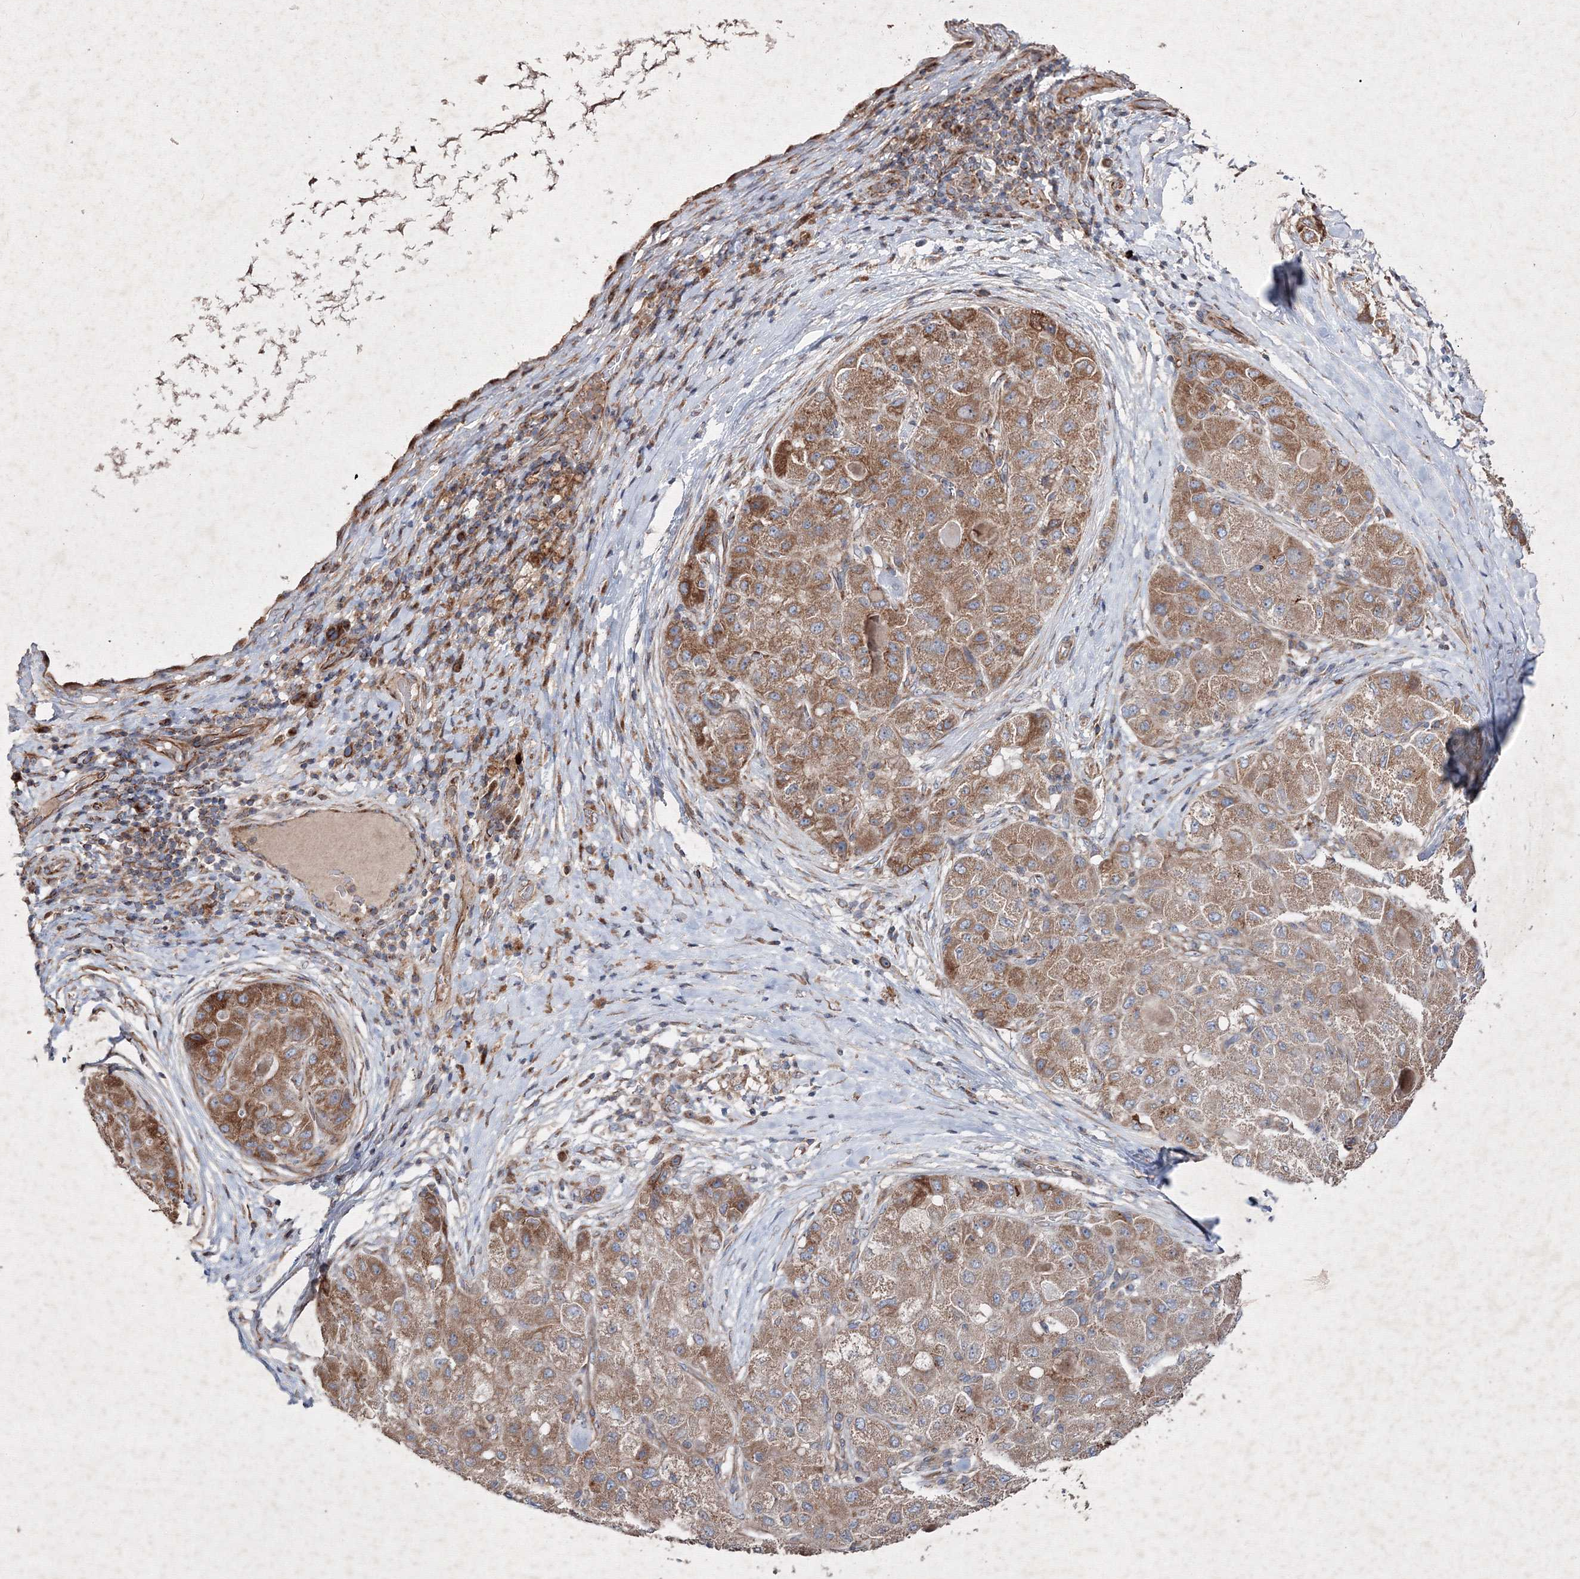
{"staining": {"intensity": "moderate", "quantity": ">75%", "location": "cytoplasmic/membranous"}, "tissue": "liver cancer", "cell_type": "Tumor cells", "image_type": "cancer", "snomed": [{"axis": "morphology", "description": "Carcinoma, Hepatocellular, NOS"}, {"axis": "topography", "description": "Liver"}], "caption": "Liver hepatocellular carcinoma stained with a protein marker reveals moderate staining in tumor cells.", "gene": "GFM1", "patient": {"sex": "male", "age": 80}}